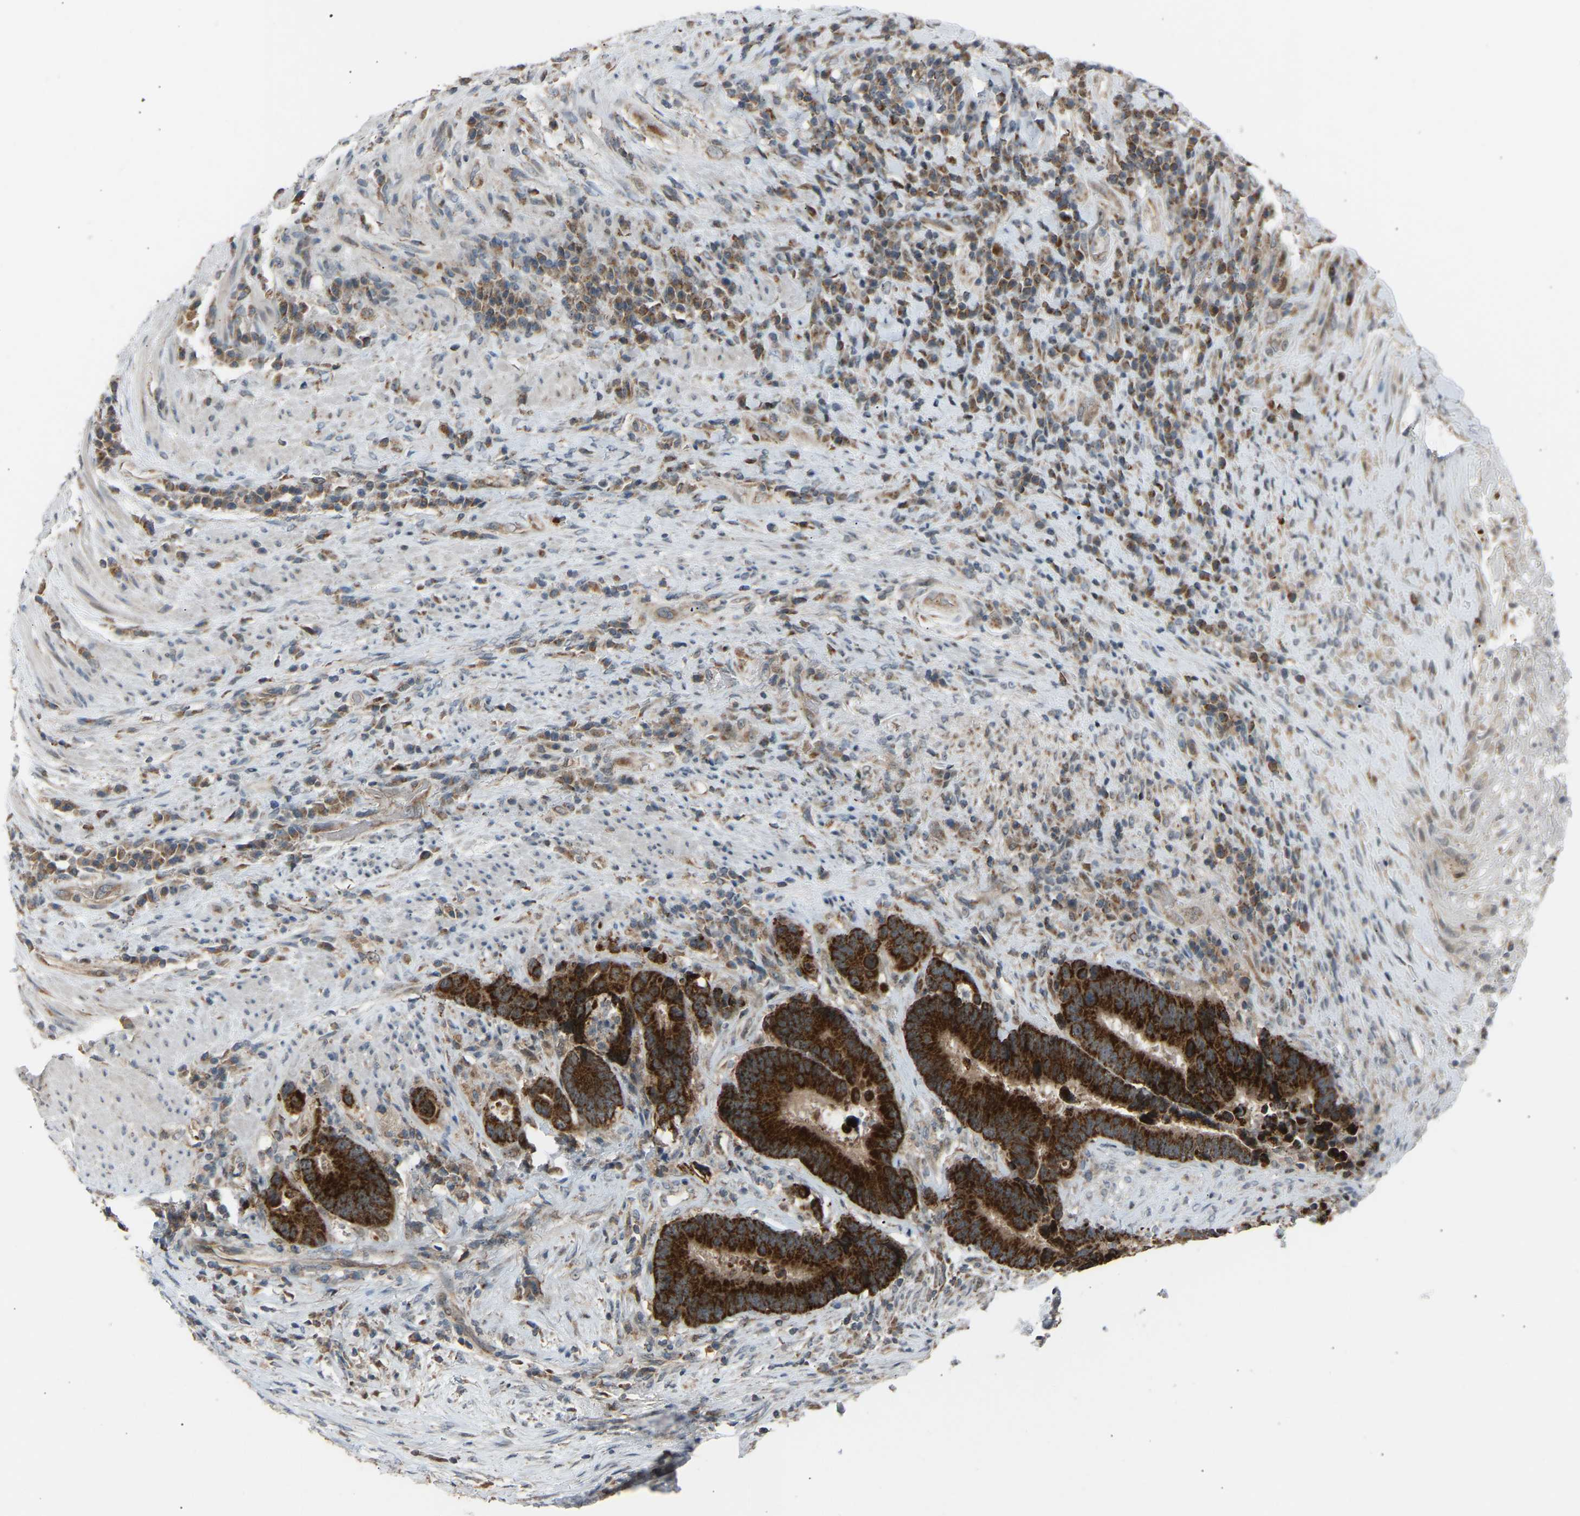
{"staining": {"intensity": "strong", "quantity": ">75%", "location": "cytoplasmic/membranous"}, "tissue": "colorectal cancer", "cell_type": "Tumor cells", "image_type": "cancer", "snomed": [{"axis": "morphology", "description": "Adenocarcinoma, NOS"}, {"axis": "topography", "description": "Rectum"}], "caption": "Protein expression analysis of human colorectal adenocarcinoma reveals strong cytoplasmic/membranous expression in about >75% of tumor cells.", "gene": "SLIRP", "patient": {"sex": "female", "age": 89}}